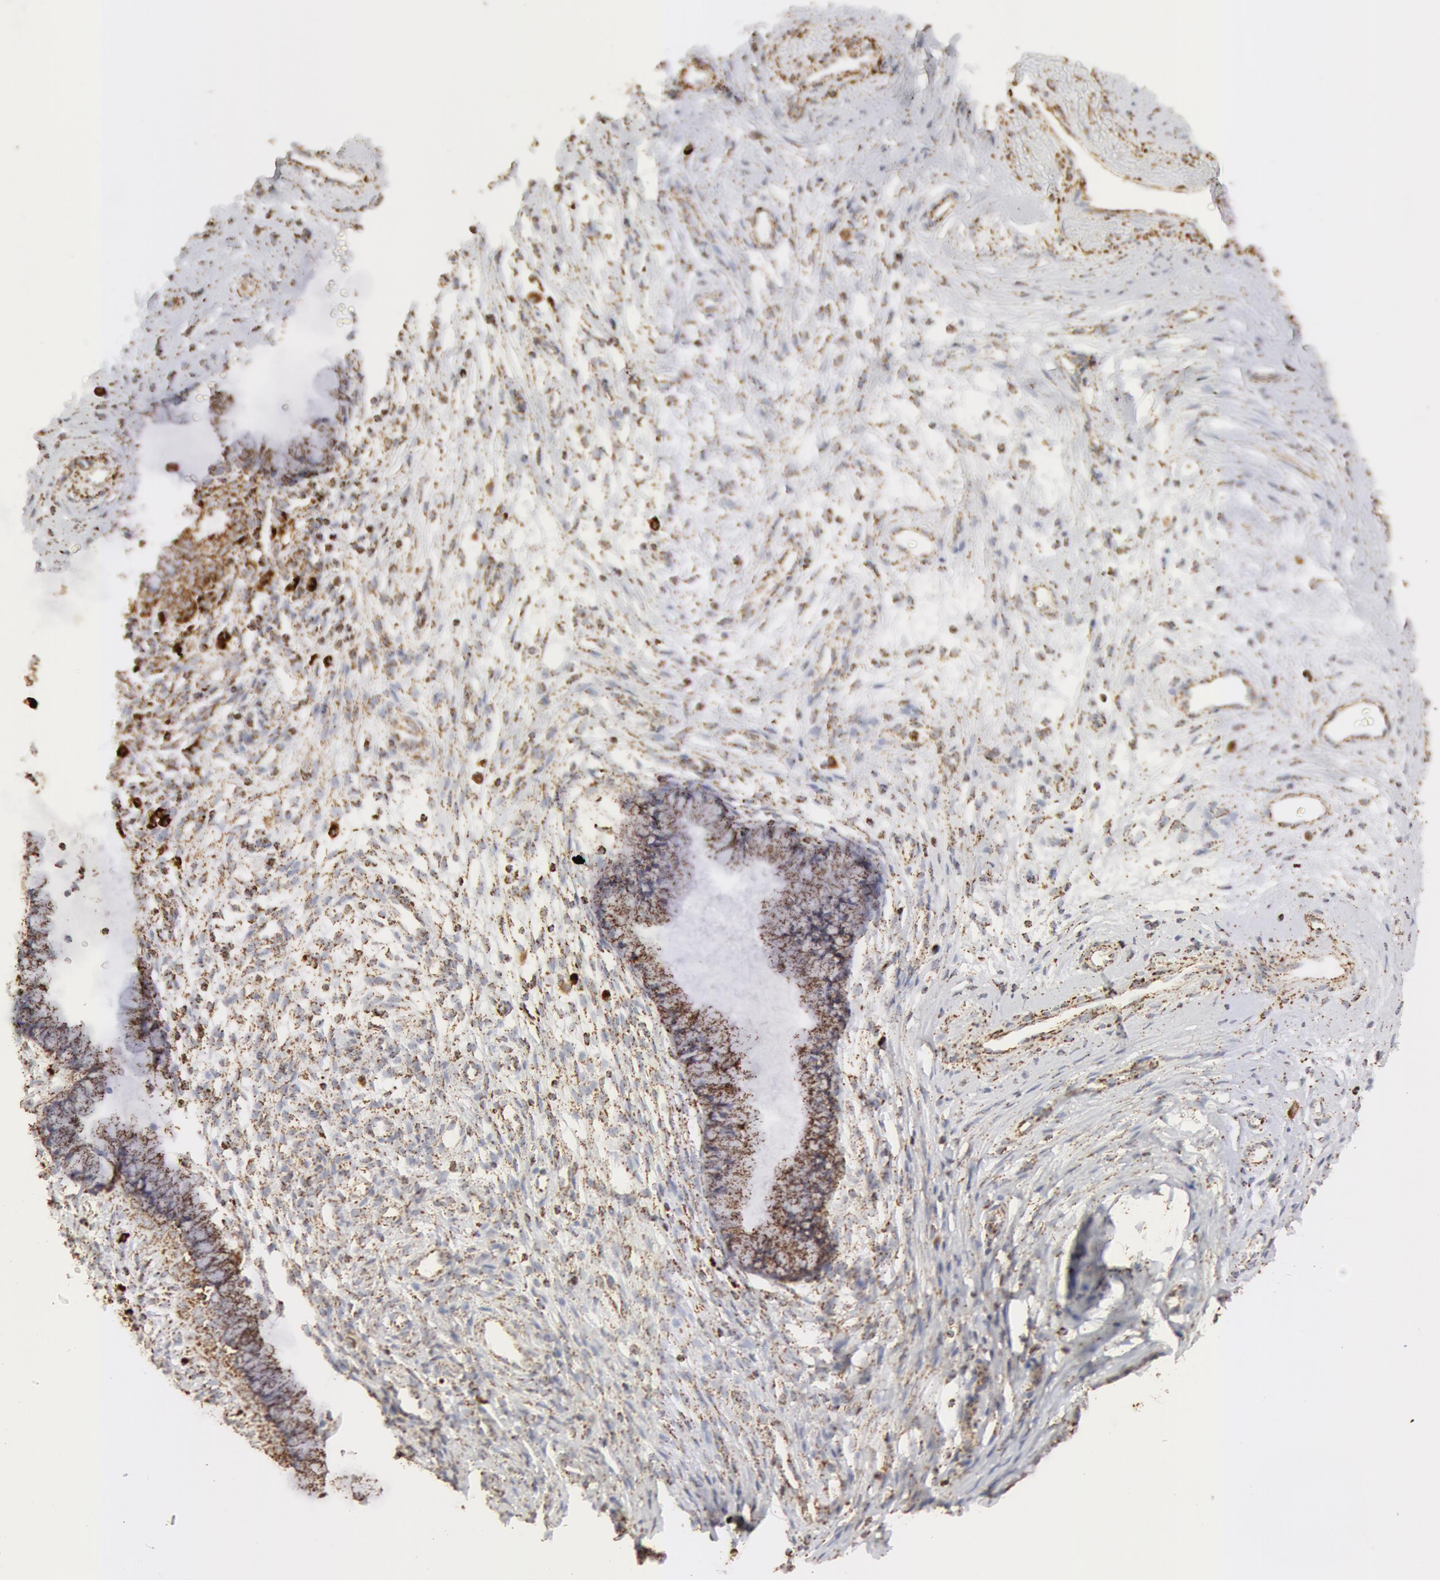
{"staining": {"intensity": "moderate", "quantity": ">75%", "location": "cytoplasmic/membranous"}, "tissue": "cervix", "cell_type": "Glandular cells", "image_type": "normal", "snomed": [{"axis": "morphology", "description": "Normal tissue, NOS"}, {"axis": "topography", "description": "Cervix"}], "caption": "A micrograph showing moderate cytoplasmic/membranous staining in about >75% of glandular cells in unremarkable cervix, as visualized by brown immunohistochemical staining.", "gene": "ATP5F1B", "patient": {"sex": "female", "age": 70}}